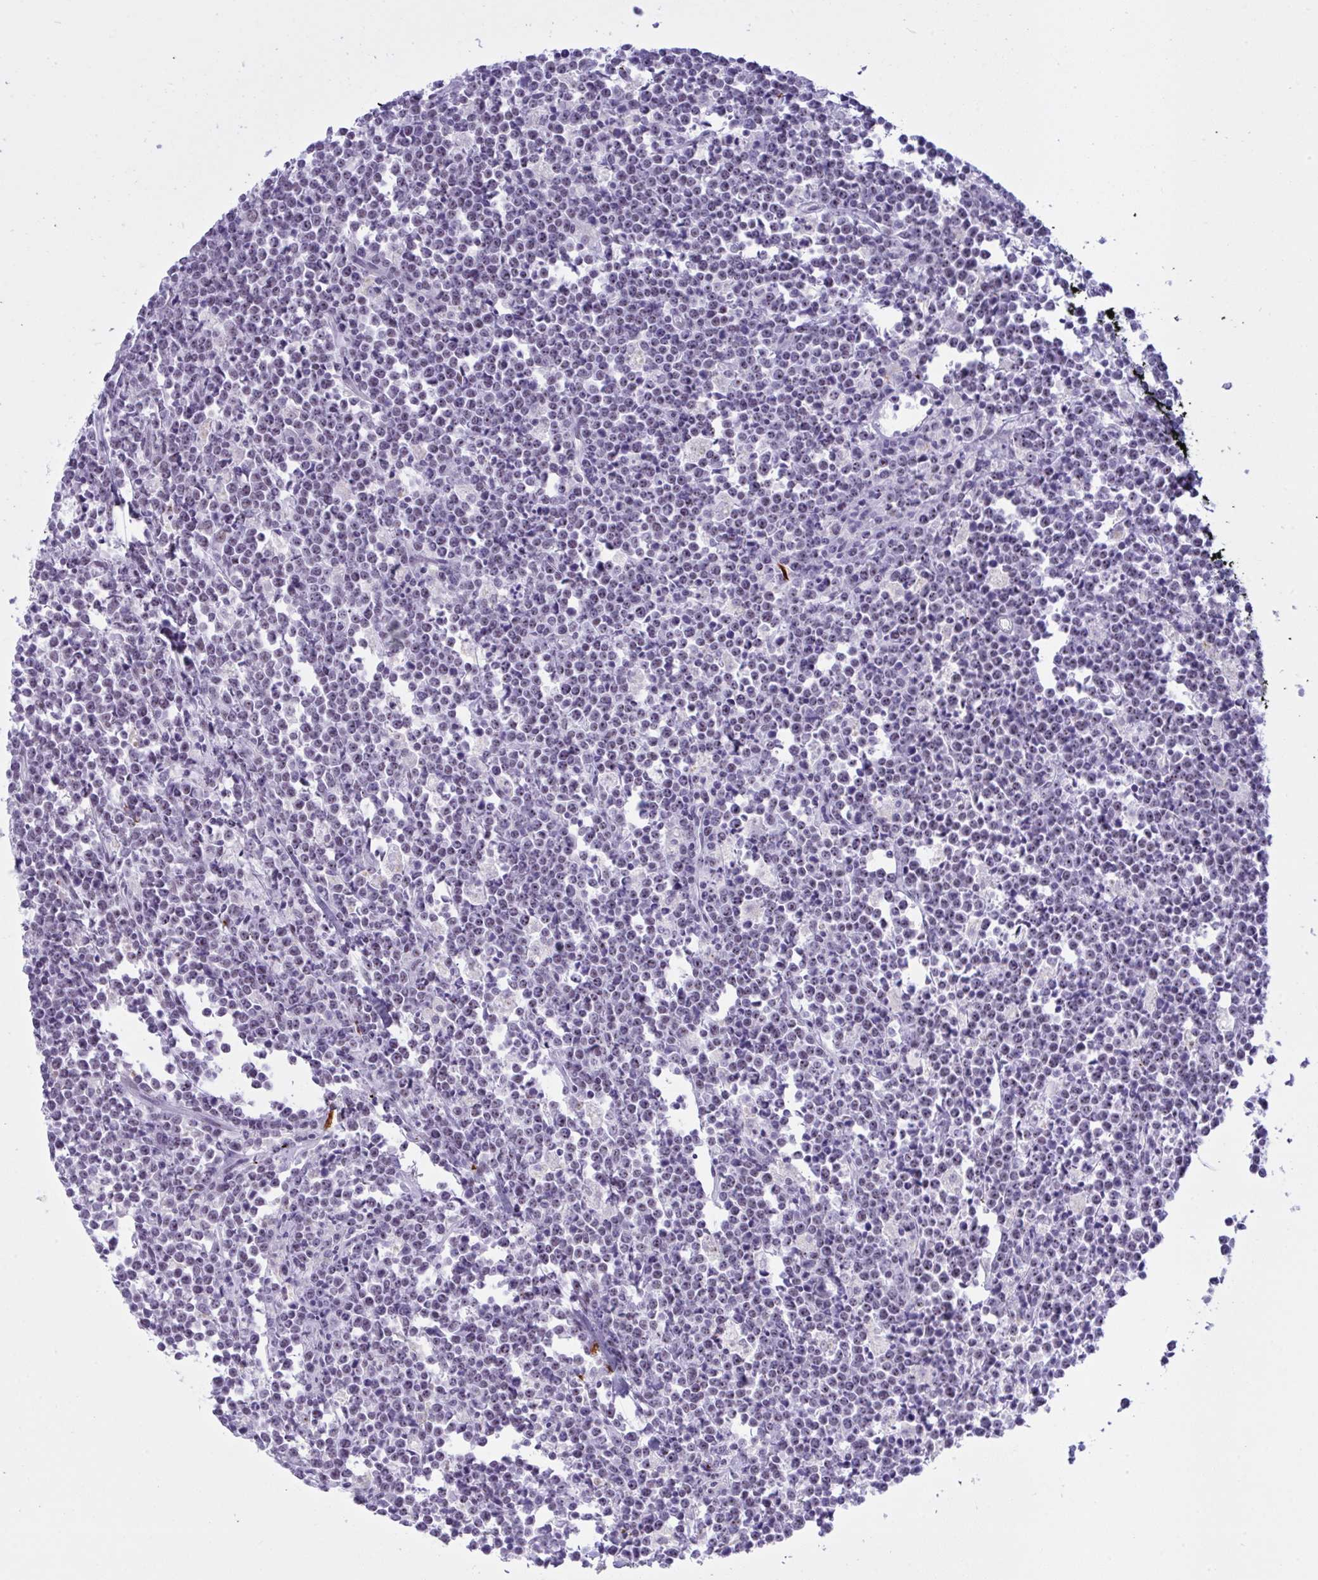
{"staining": {"intensity": "negative", "quantity": "none", "location": "none"}, "tissue": "lymphoma", "cell_type": "Tumor cells", "image_type": "cancer", "snomed": [{"axis": "morphology", "description": "Malignant lymphoma, non-Hodgkin's type, High grade"}, {"axis": "topography", "description": "Small intestine"}], "caption": "Immunohistochemistry image of neoplastic tissue: high-grade malignant lymphoma, non-Hodgkin's type stained with DAB reveals no significant protein expression in tumor cells.", "gene": "ELN", "patient": {"sex": "female", "age": 56}}